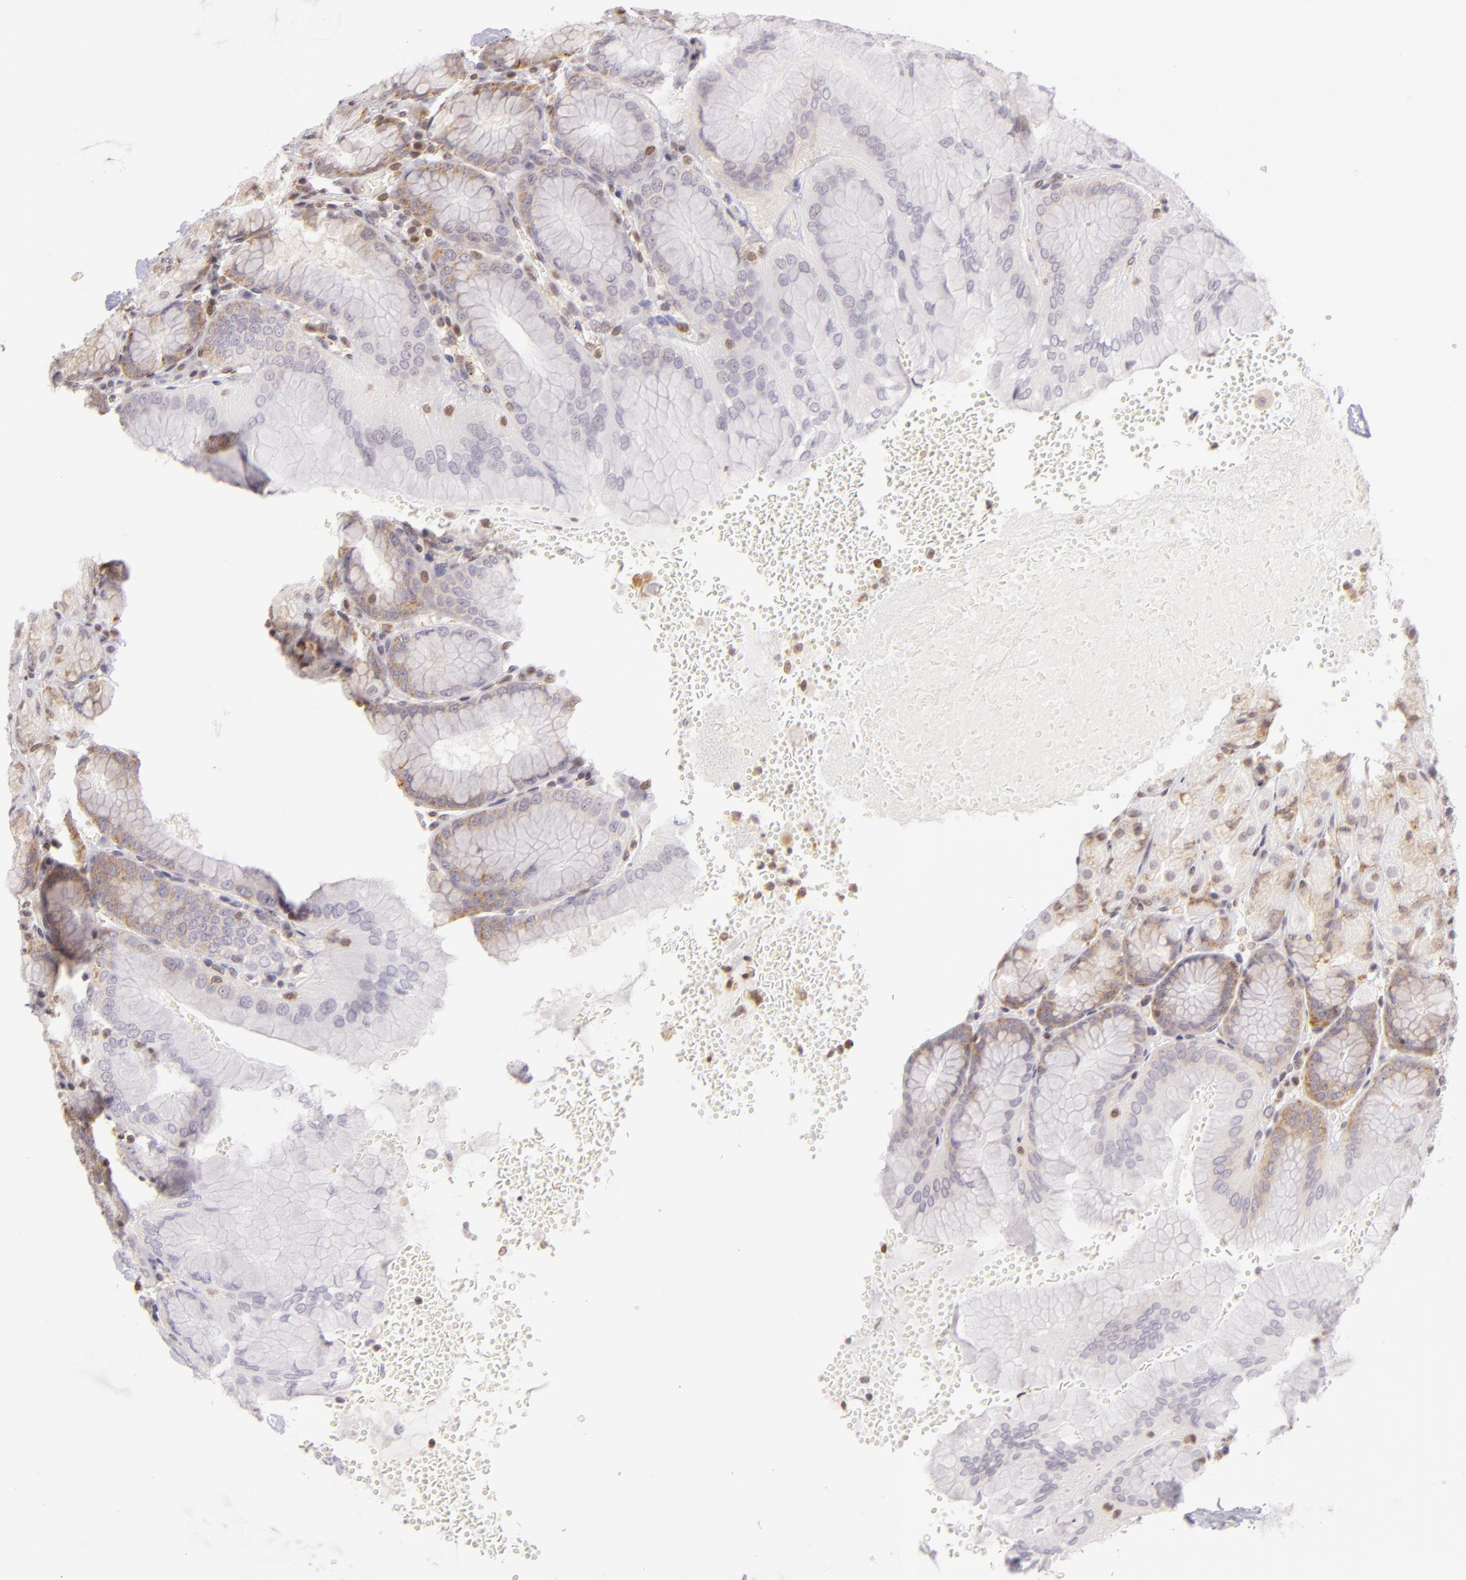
{"staining": {"intensity": "moderate", "quantity": "25%-75%", "location": "cytoplasmic/membranous"}, "tissue": "stomach", "cell_type": "Glandular cells", "image_type": "normal", "snomed": [{"axis": "morphology", "description": "Normal tissue, NOS"}, {"axis": "topography", "description": "Stomach, upper"}, {"axis": "topography", "description": "Stomach"}], "caption": "Immunohistochemical staining of benign human stomach demonstrates medium levels of moderate cytoplasmic/membranous positivity in approximately 25%-75% of glandular cells. (Stains: DAB (3,3'-diaminobenzidine) in brown, nuclei in blue, Microscopy: brightfield microscopy at high magnification).", "gene": "ENSG00000290315", "patient": {"sex": "male", "age": 76}}